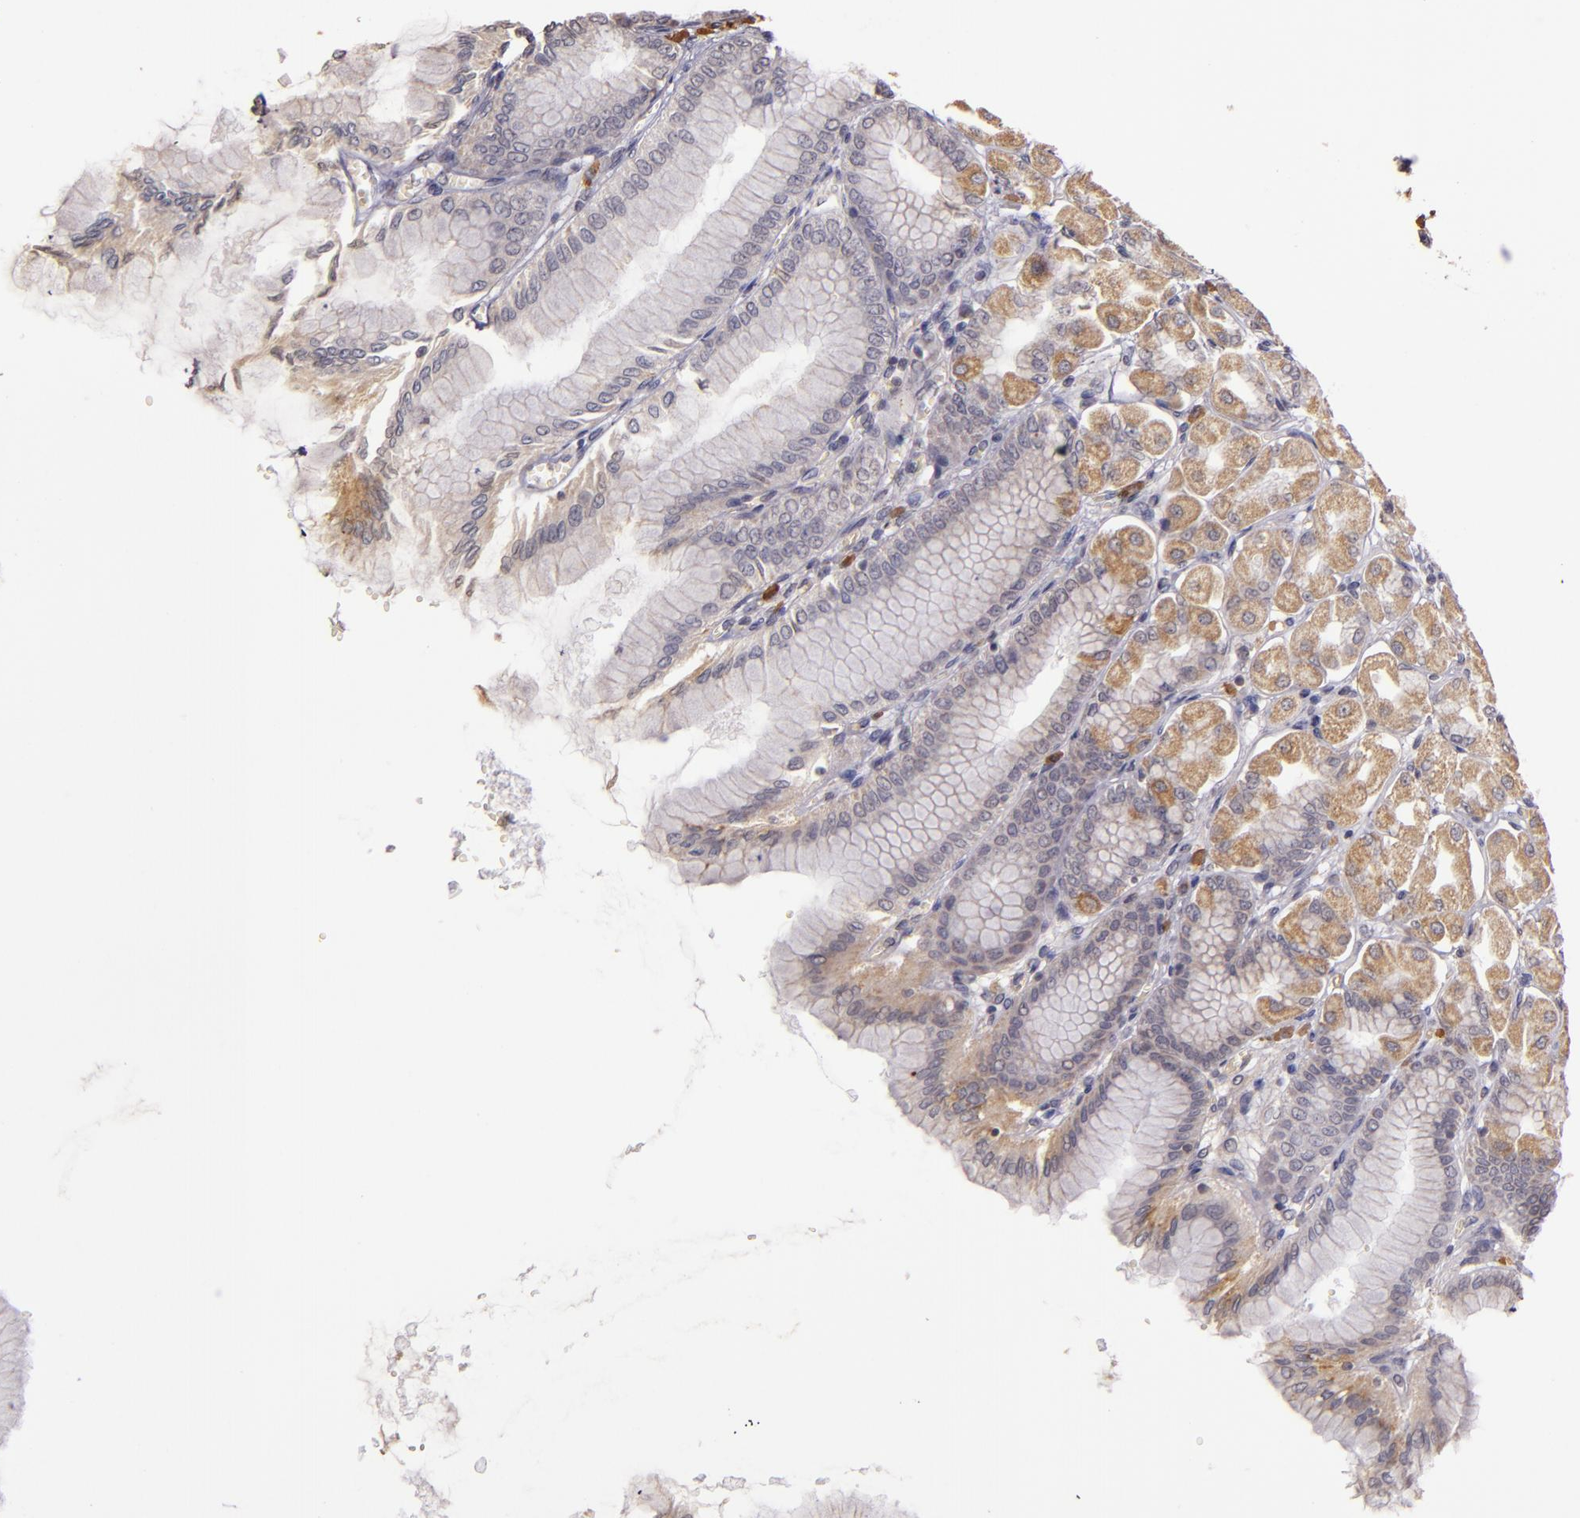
{"staining": {"intensity": "moderate", "quantity": "25%-75%", "location": "cytoplasmic/membranous"}, "tissue": "stomach", "cell_type": "Glandular cells", "image_type": "normal", "snomed": [{"axis": "morphology", "description": "Normal tissue, NOS"}, {"axis": "topography", "description": "Stomach, upper"}], "caption": "Immunohistochemistry of benign stomach reveals medium levels of moderate cytoplasmic/membranous positivity in about 25%-75% of glandular cells.", "gene": "ABL1", "patient": {"sex": "female", "age": 56}}